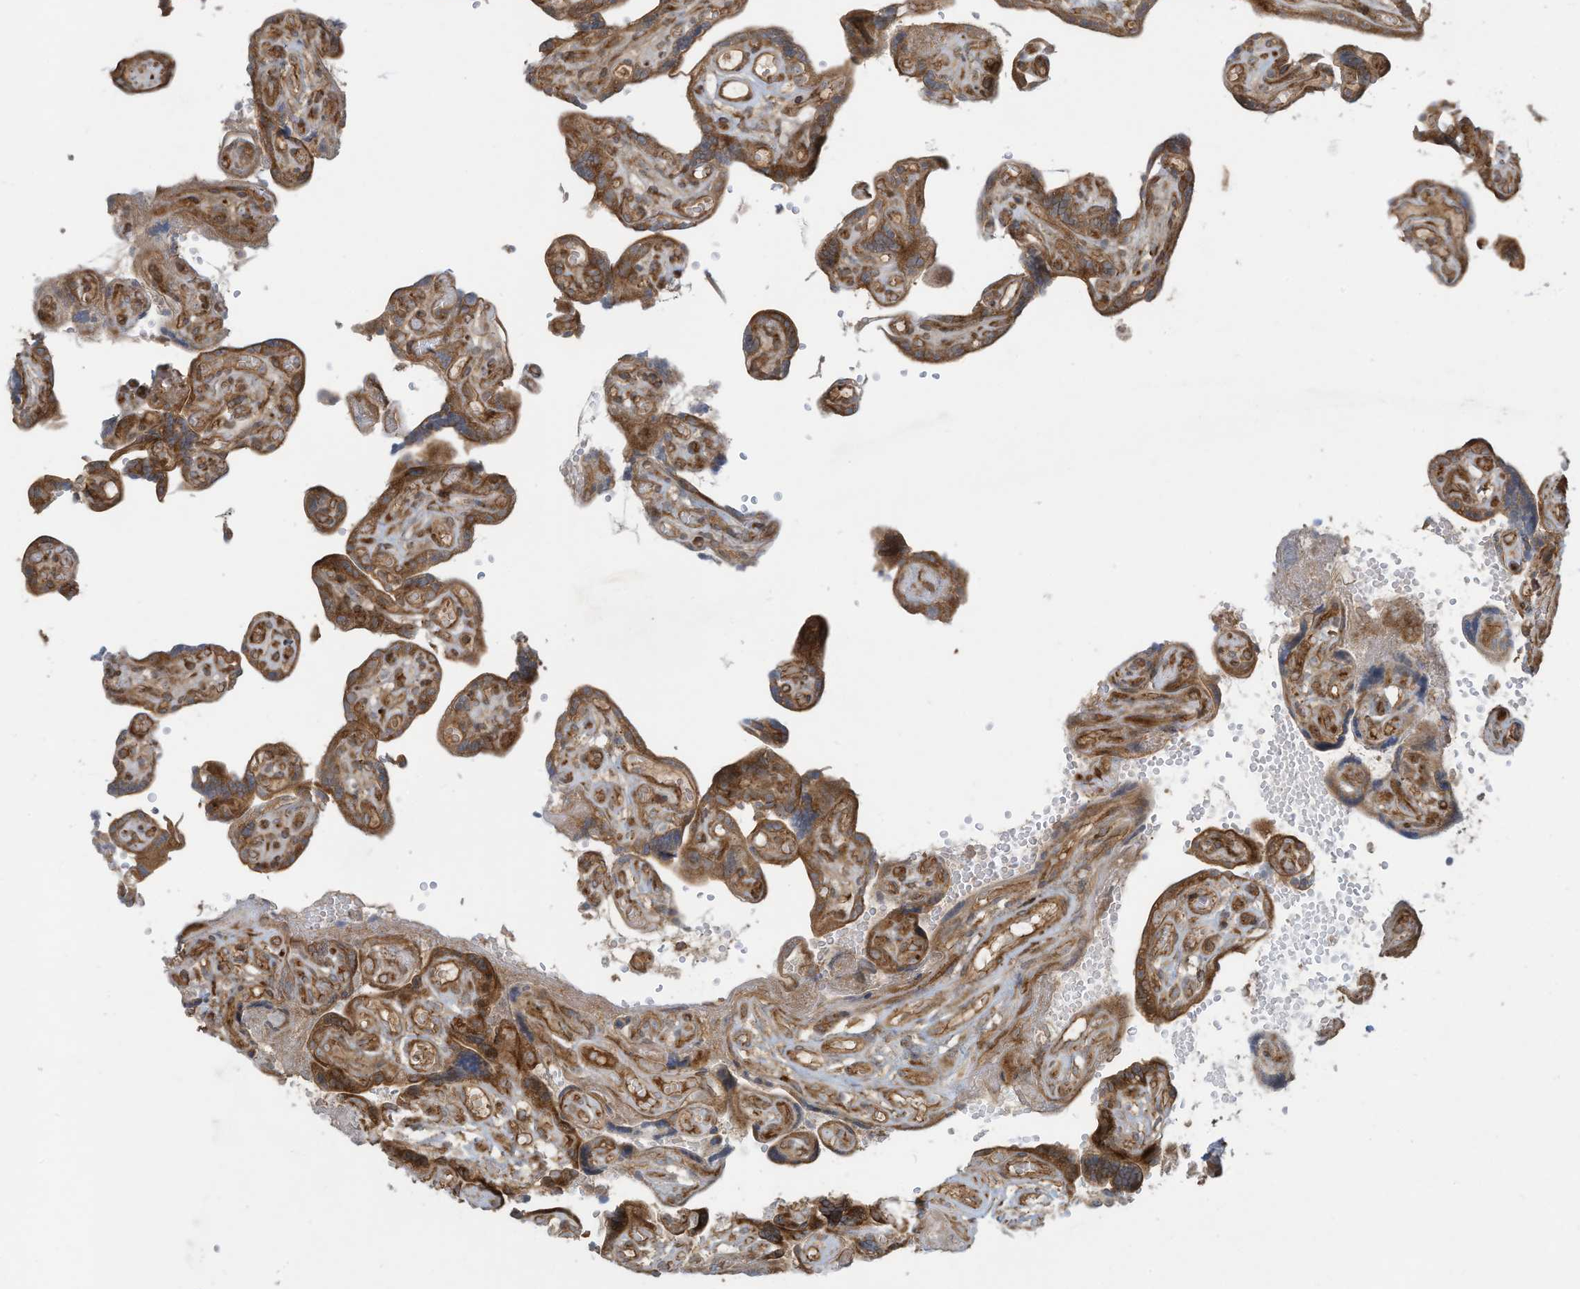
{"staining": {"intensity": "moderate", "quantity": ">75%", "location": "cytoplasmic/membranous"}, "tissue": "placenta", "cell_type": "Decidual cells", "image_type": "normal", "snomed": [{"axis": "morphology", "description": "Normal tissue, NOS"}, {"axis": "topography", "description": "Placenta"}], "caption": "DAB (3,3'-diaminobenzidine) immunohistochemical staining of benign human placenta reveals moderate cytoplasmic/membranous protein expression in approximately >75% of decidual cells. (DAB (3,3'-diaminobenzidine) IHC with brightfield microscopy, high magnification).", "gene": "DDIT4", "patient": {"sex": "female", "age": 30}}